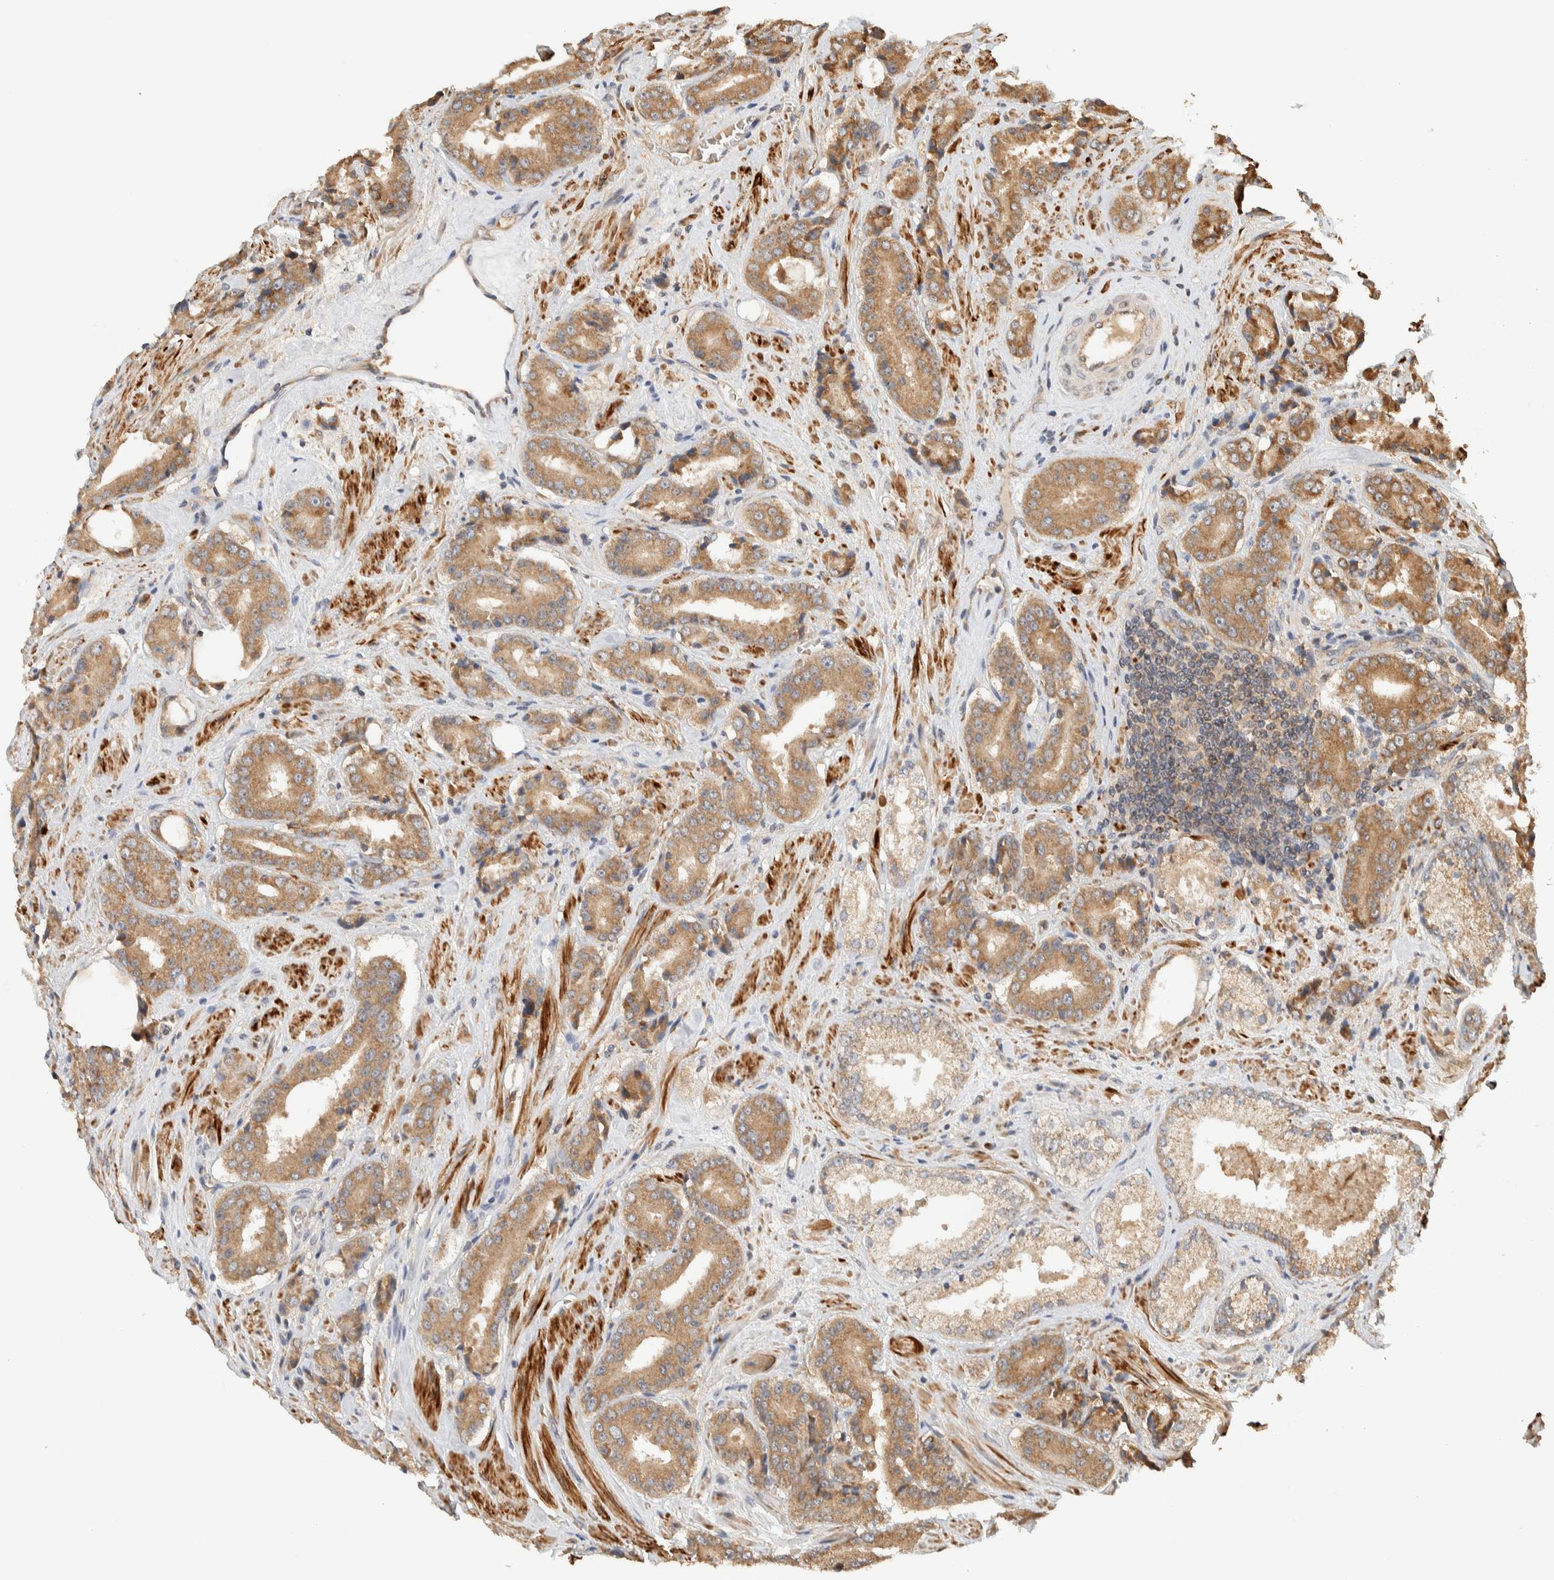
{"staining": {"intensity": "moderate", "quantity": ">75%", "location": "cytoplasmic/membranous"}, "tissue": "prostate cancer", "cell_type": "Tumor cells", "image_type": "cancer", "snomed": [{"axis": "morphology", "description": "Adenocarcinoma, High grade"}, {"axis": "topography", "description": "Prostate"}], "caption": "The photomicrograph shows staining of prostate cancer (adenocarcinoma (high-grade)), revealing moderate cytoplasmic/membranous protein expression (brown color) within tumor cells. (DAB IHC, brown staining for protein, blue staining for nuclei).", "gene": "TTI2", "patient": {"sex": "male", "age": 71}}